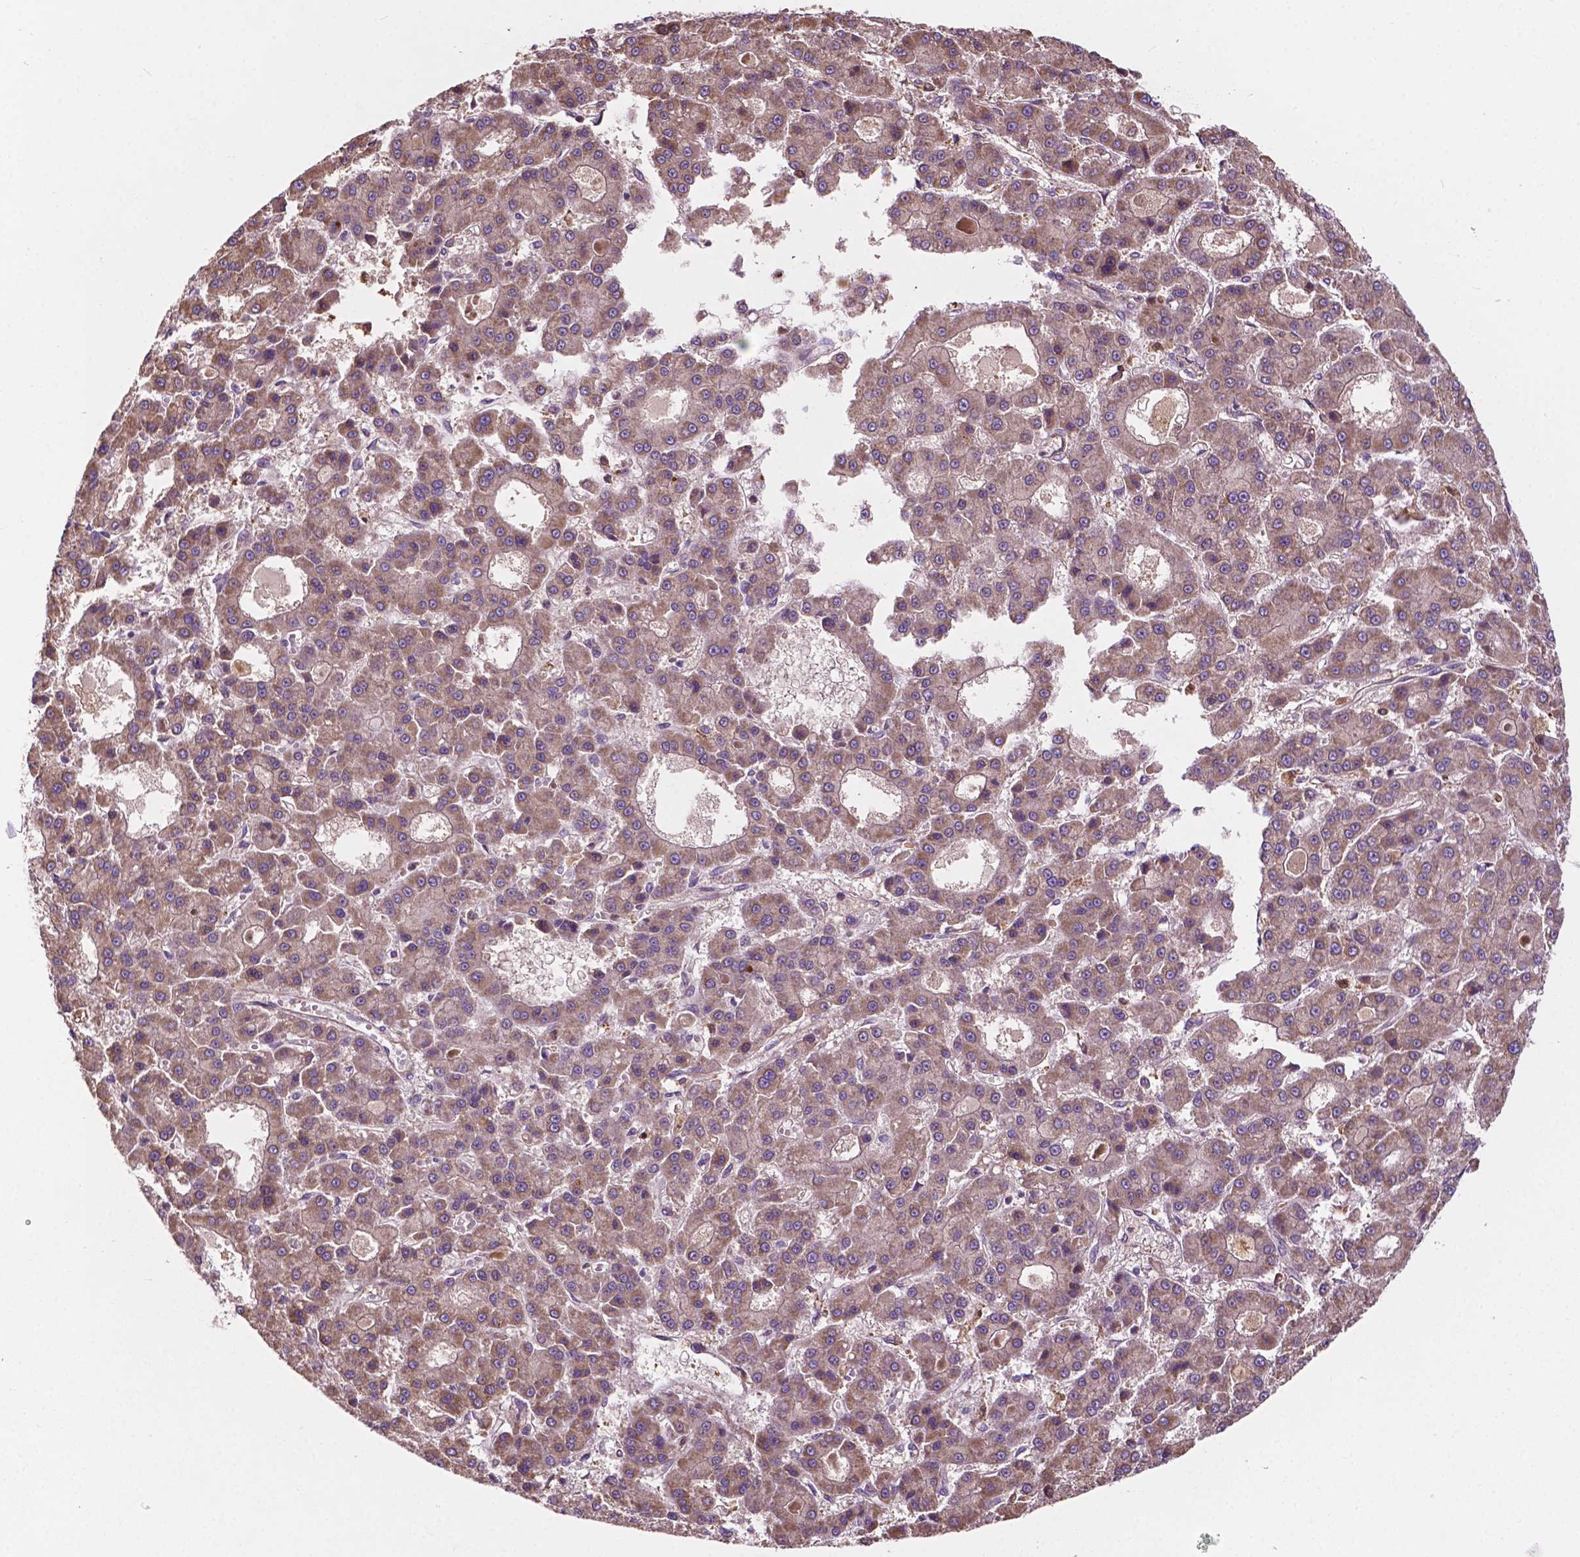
{"staining": {"intensity": "weak", "quantity": ">75%", "location": "cytoplasmic/membranous"}, "tissue": "liver cancer", "cell_type": "Tumor cells", "image_type": "cancer", "snomed": [{"axis": "morphology", "description": "Carcinoma, Hepatocellular, NOS"}, {"axis": "topography", "description": "Liver"}], "caption": "Liver hepatocellular carcinoma was stained to show a protein in brown. There is low levels of weak cytoplasmic/membranous staining in approximately >75% of tumor cells.", "gene": "GJA9", "patient": {"sex": "male", "age": 70}}